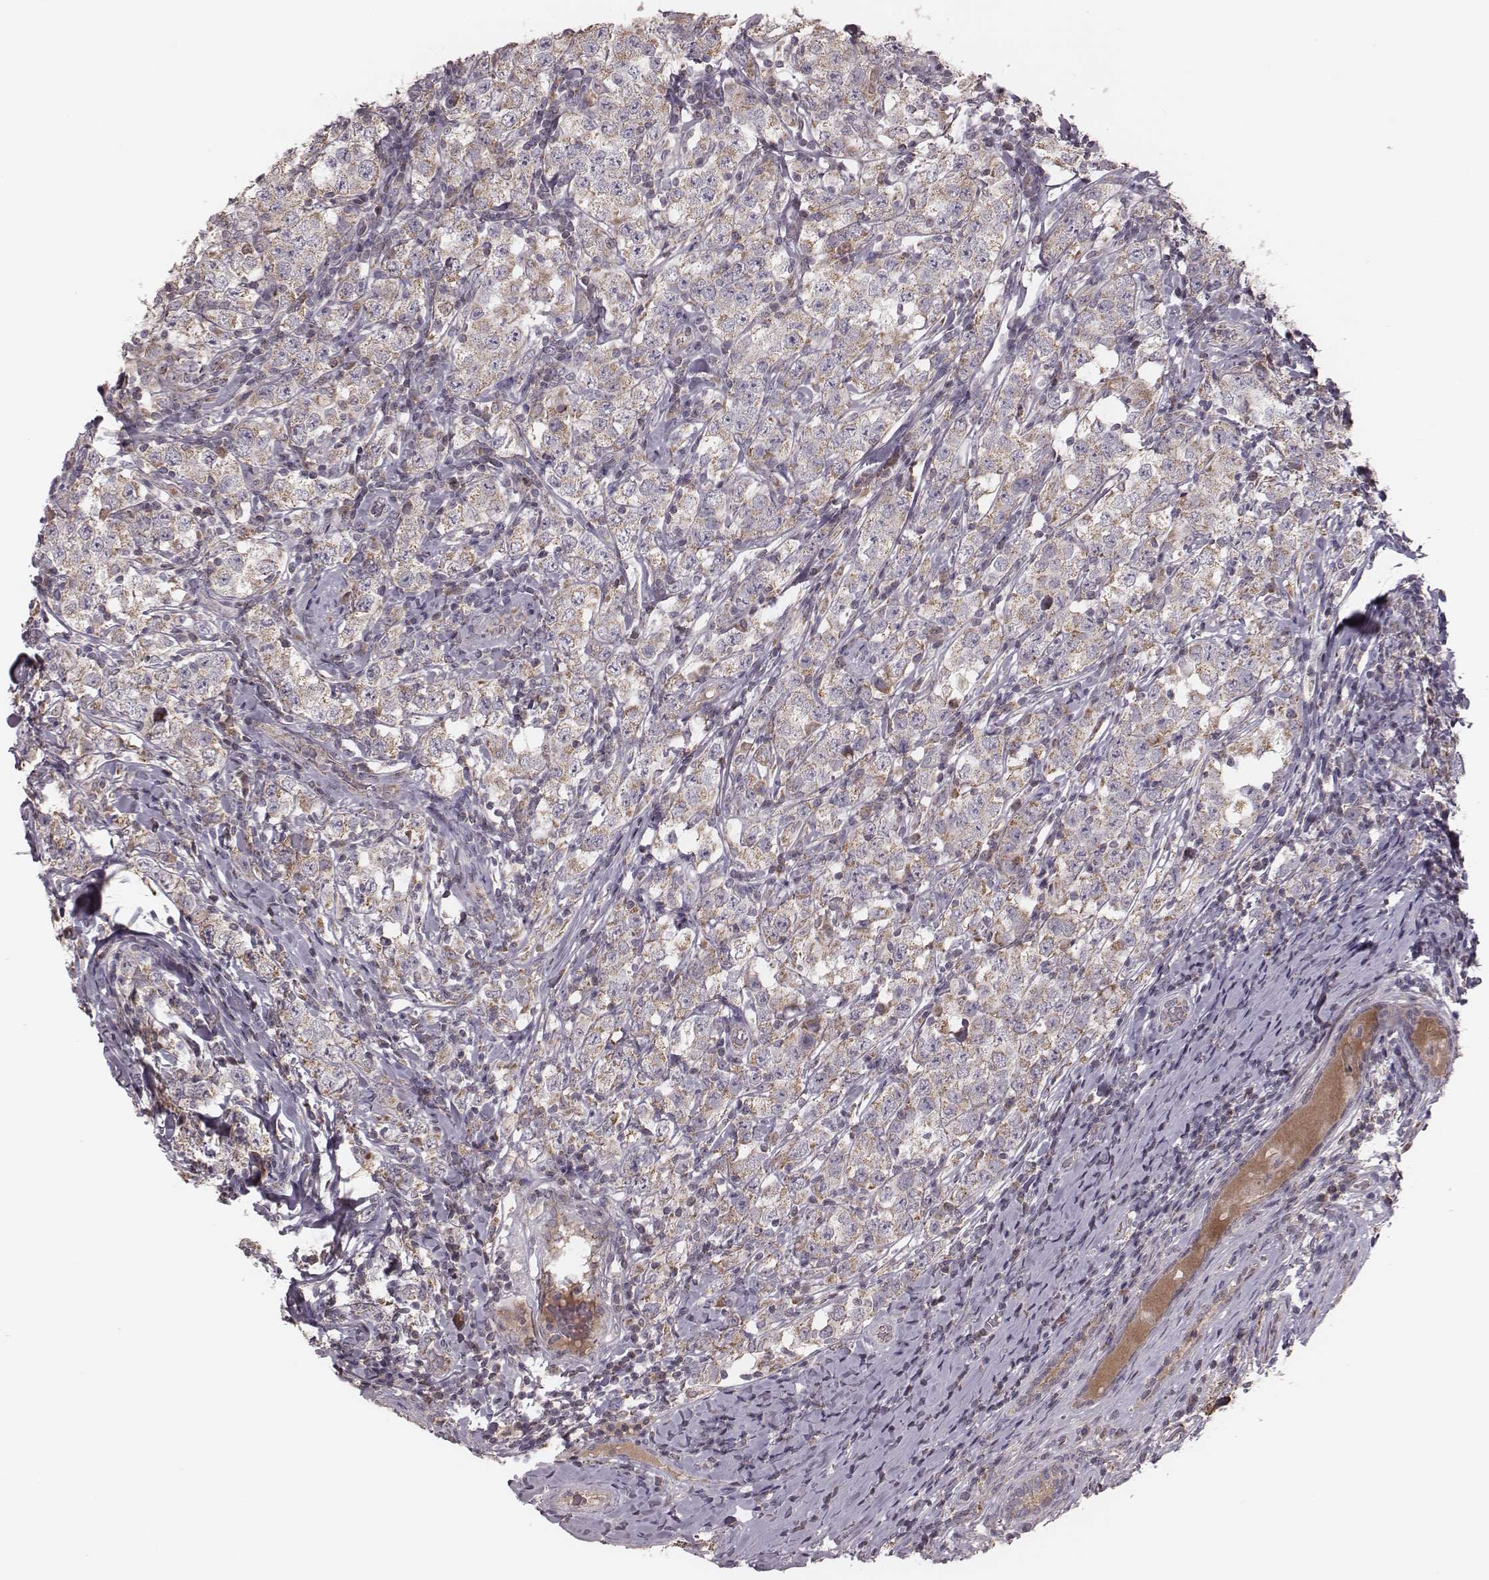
{"staining": {"intensity": "weak", "quantity": "25%-75%", "location": "cytoplasmic/membranous"}, "tissue": "testis cancer", "cell_type": "Tumor cells", "image_type": "cancer", "snomed": [{"axis": "morphology", "description": "Seminoma, NOS"}, {"axis": "morphology", "description": "Carcinoma, Embryonal, NOS"}, {"axis": "topography", "description": "Testis"}], "caption": "A brown stain highlights weak cytoplasmic/membranous expression of a protein in seminoma (testis) tumor cells. Using DAB (3,3'-diaminobenzidine) (brown) and hematoxylin (blue) stains, captured at high magnification using brightfield microscopy.", "gene": "MRPS27", "patient": {"sex": "male", "age": 41}}